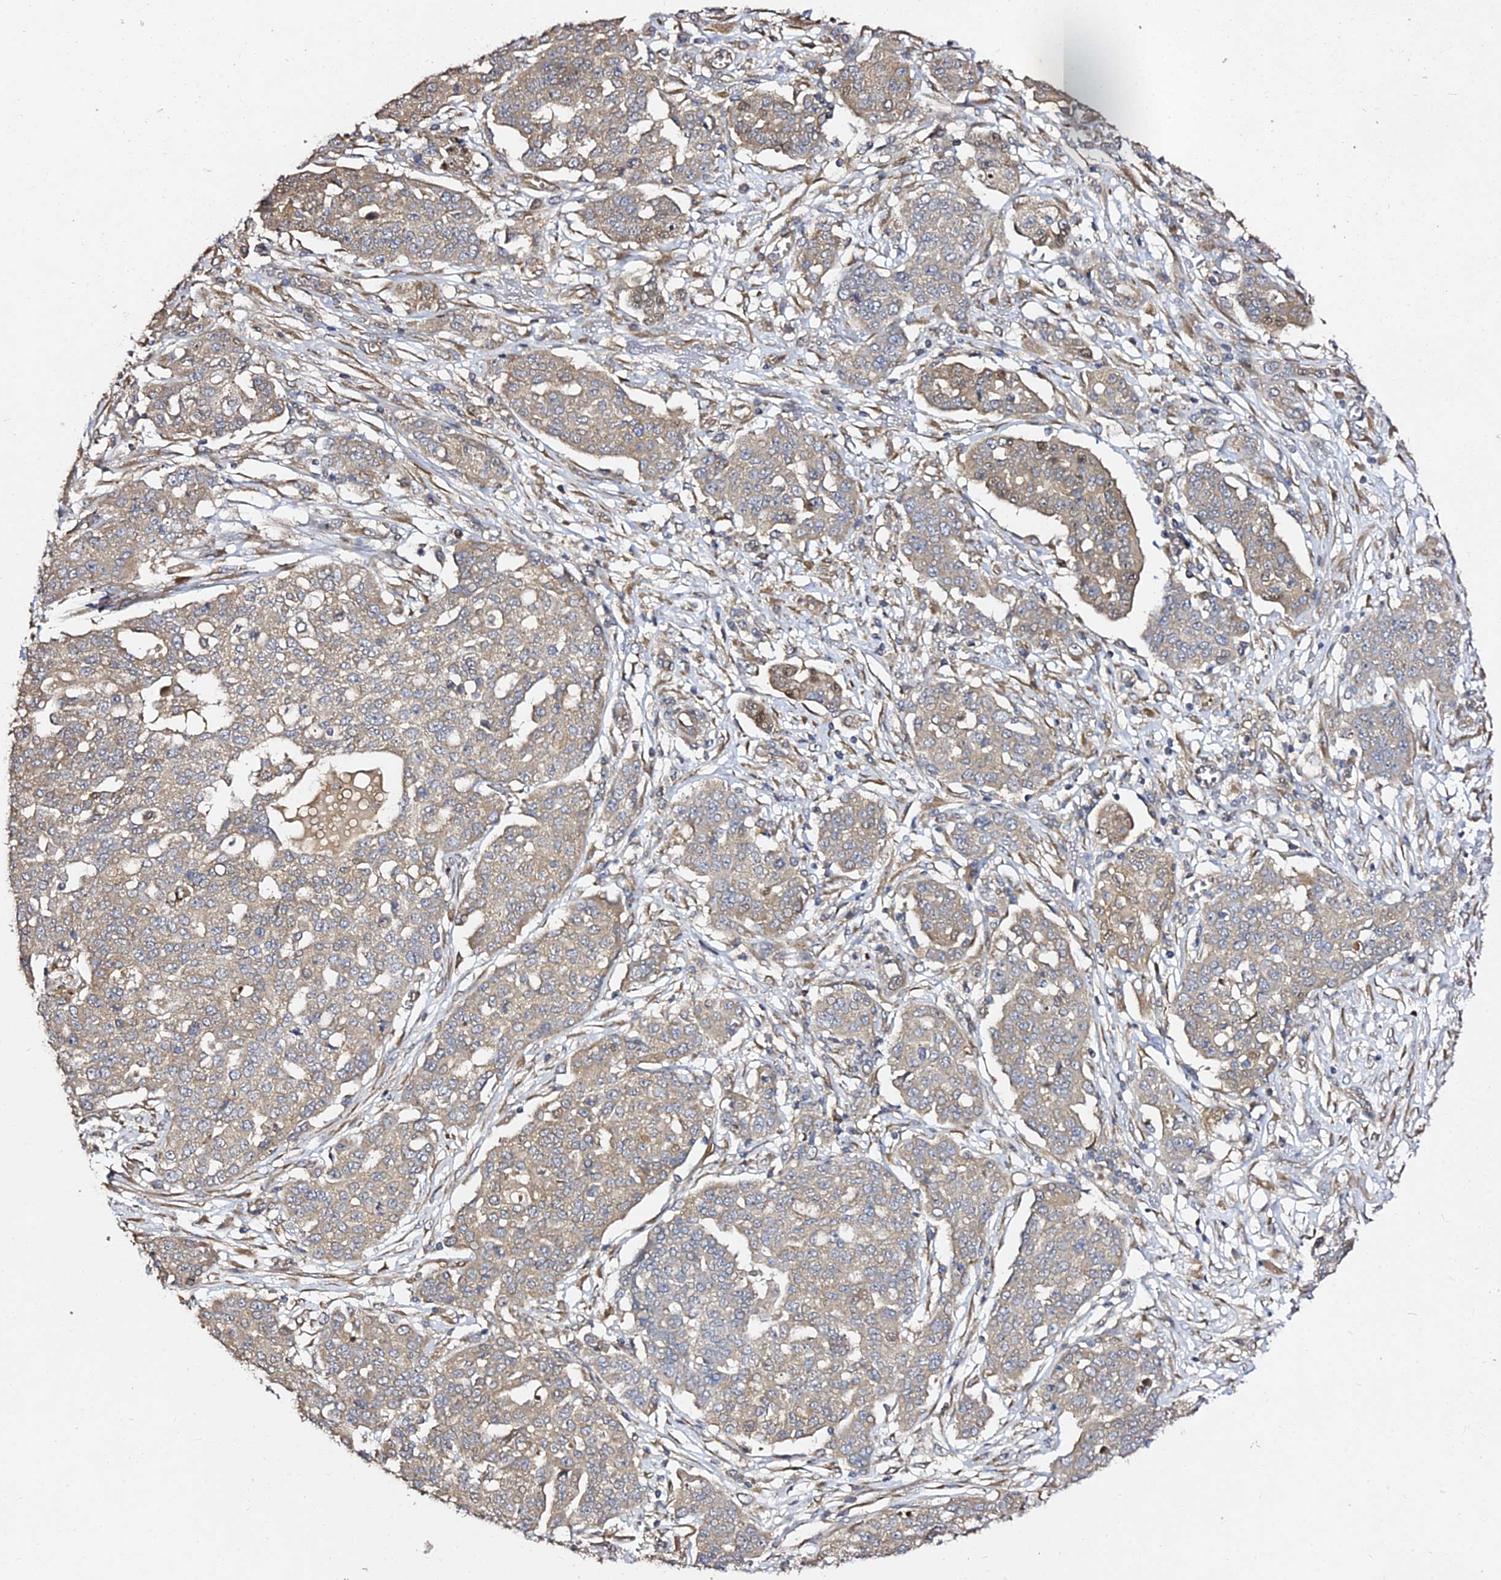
{"staining": {"intensity": "weak", "quantity": "25%-75%", "location": "cytoplasmic/membranous"}, "tissue": "ovarian cancer", "cell_type": "Tumor cells", "image_type": "cancer", "snomed": [{"axis": "morphology", "description": "Cystadenocarcinoma, serous, NOS"}, {"axis": "topography", "description": "Soft tissue"}, {"axis": "topography", "description": "Ovary"}], "caption": "DAB immunohistochemical staining of human ovarian cancer (serous cystadenocarcinoma) demonstrates weak cytoplasmic/membranous protein expression in approximately 25%-75% of tumor cells. (Brightfield microscopy of DAB IHC at high magnification).", "gene": "GRTP1", "patient": {"sex": "female", "age": 57}}